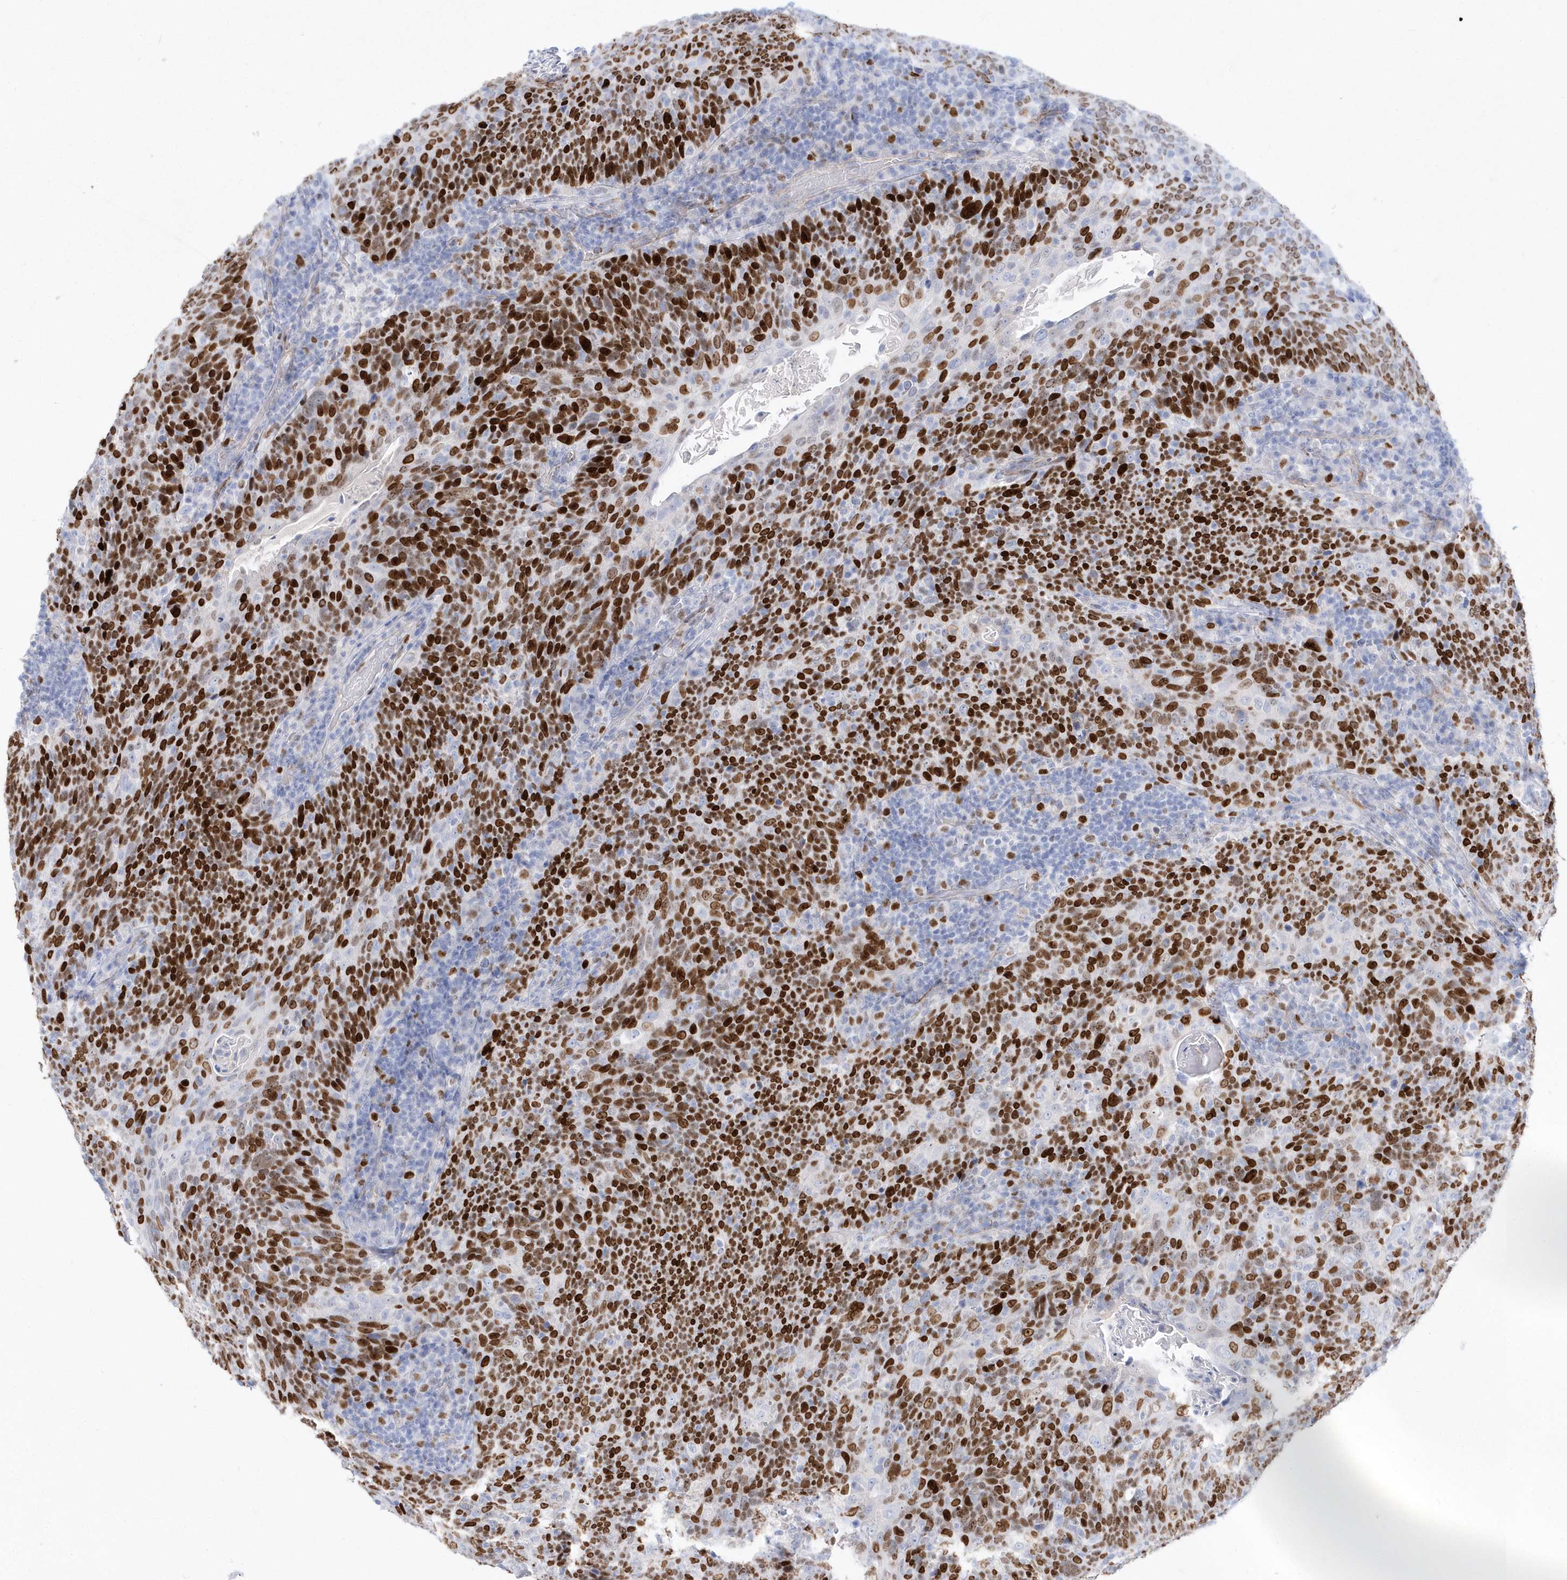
{"staining": {"intensity": "strong", "quantity": ">75%", "location": "nuclear"}, "tissue": "head and neck cancer", "cell_type": "Tumor cells", "image_type": "cancer", "snomed": [{"axis": "morphology", "description": "Squamous cell carcinoma, NOS"}, {"axis": "morphology", "description": "Squamous cell carcinoma, metastatic, NOS"}, {"axis": "topography", "description": "Lymph node"}, {"axis": "topography", "description": "Head-Neck"}], "caption": "Protein staining of head and neck cancer tissue shows strong nuclear expression in about >75% of tumor cells.", "gene": "TMCO6", "patient": {"sex": "male", "age": 62}}